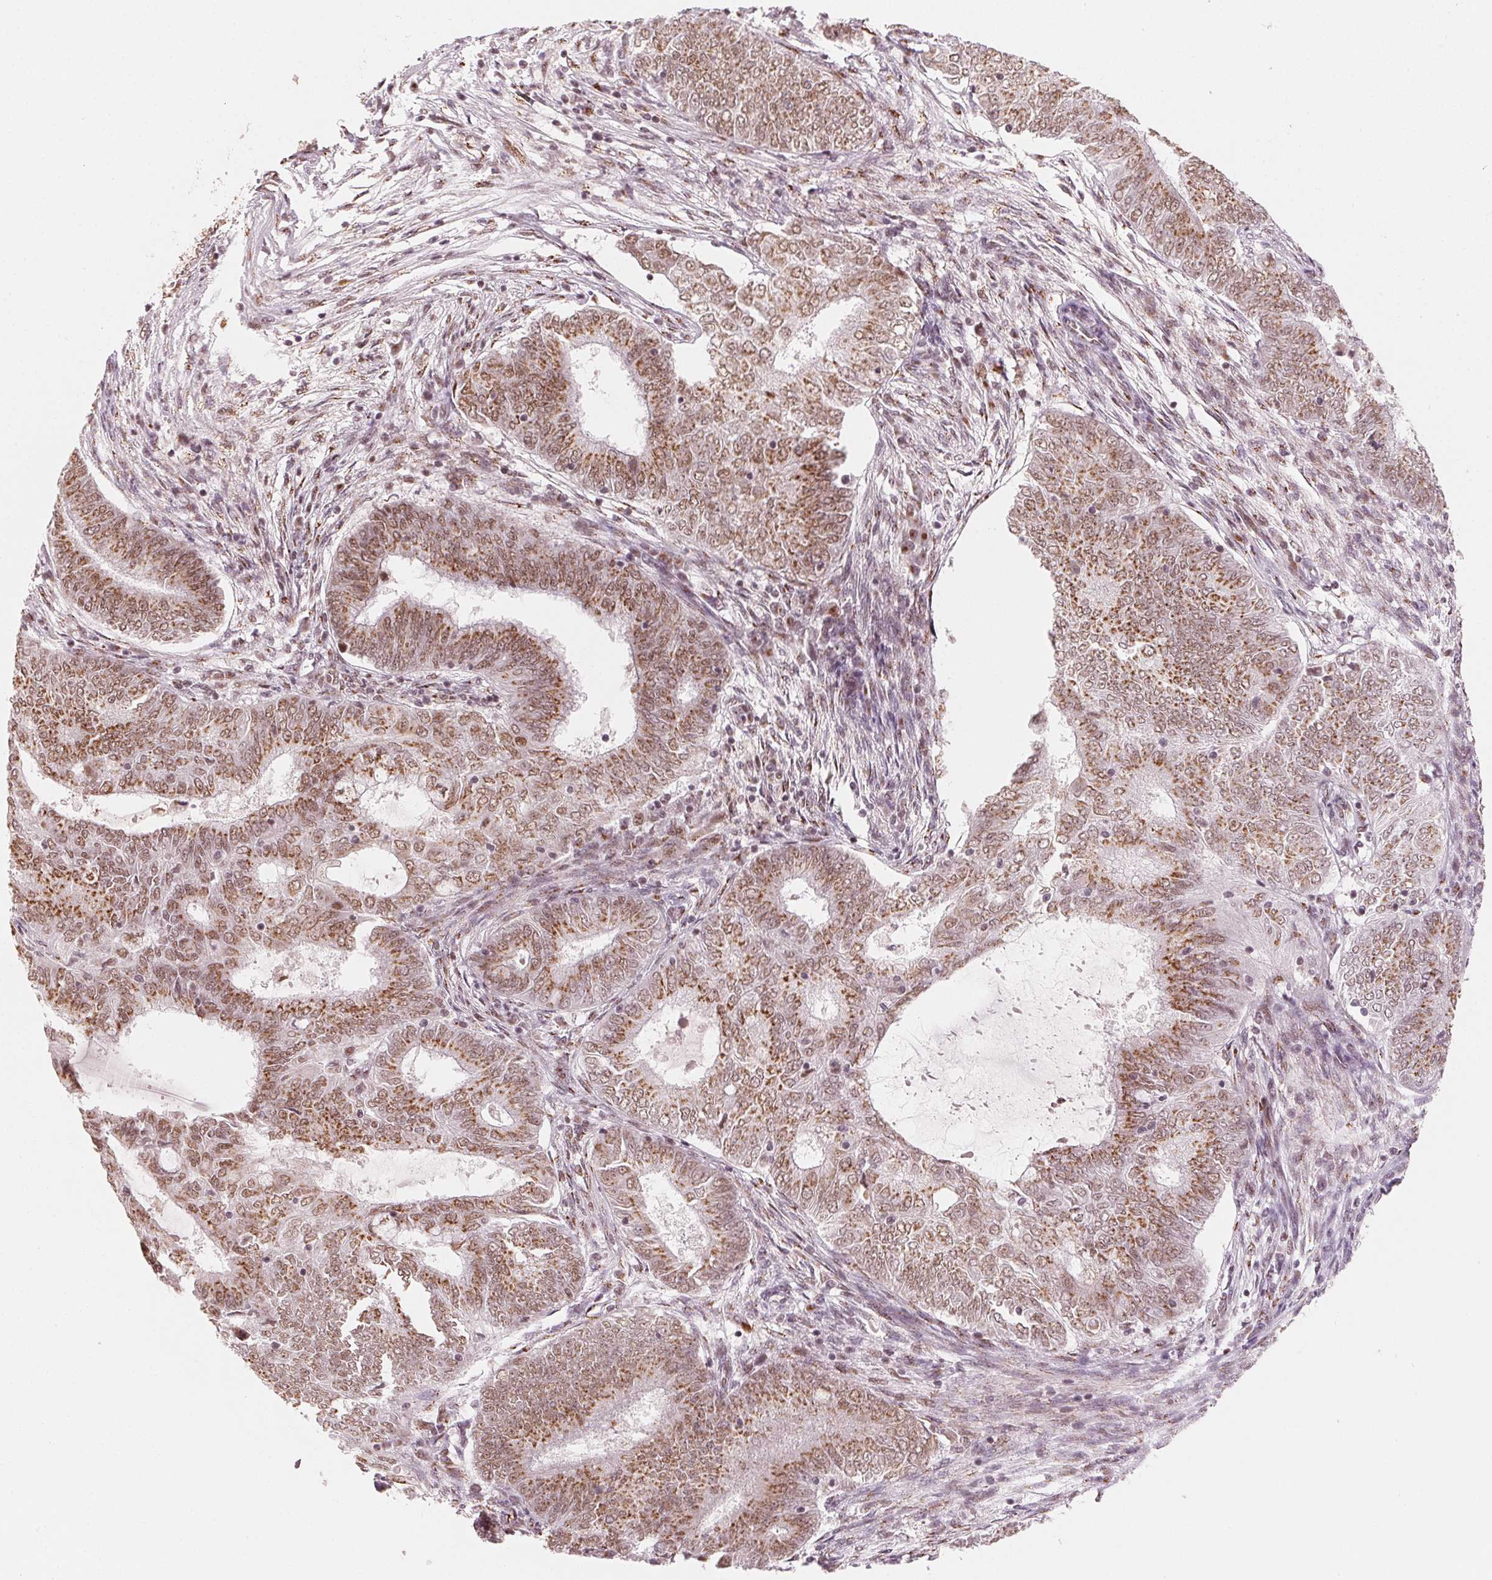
{"staining": {"intensity": "moderate", "quantity": ">75%", "location": "cytoplasmic/membranous,nuclear"}, "tissue": "endometrial cancer", "cell_type": "Tumor cells", "image_type": "cancer", "snomed": [{"axis": "morphology", "description": "Adenocarcinoma, NOS"}, {"axis": "topography", "description": "Endometrium"}], "caption": "Endometrial cancer tissue shows moderate cytoplasmic/membranous and nuclear expression in approximately >75% of tumor cells, visualized by immunohistochemistry.", "gene": "TOPORS", "patient": {"sex": "female", "age": 62}}